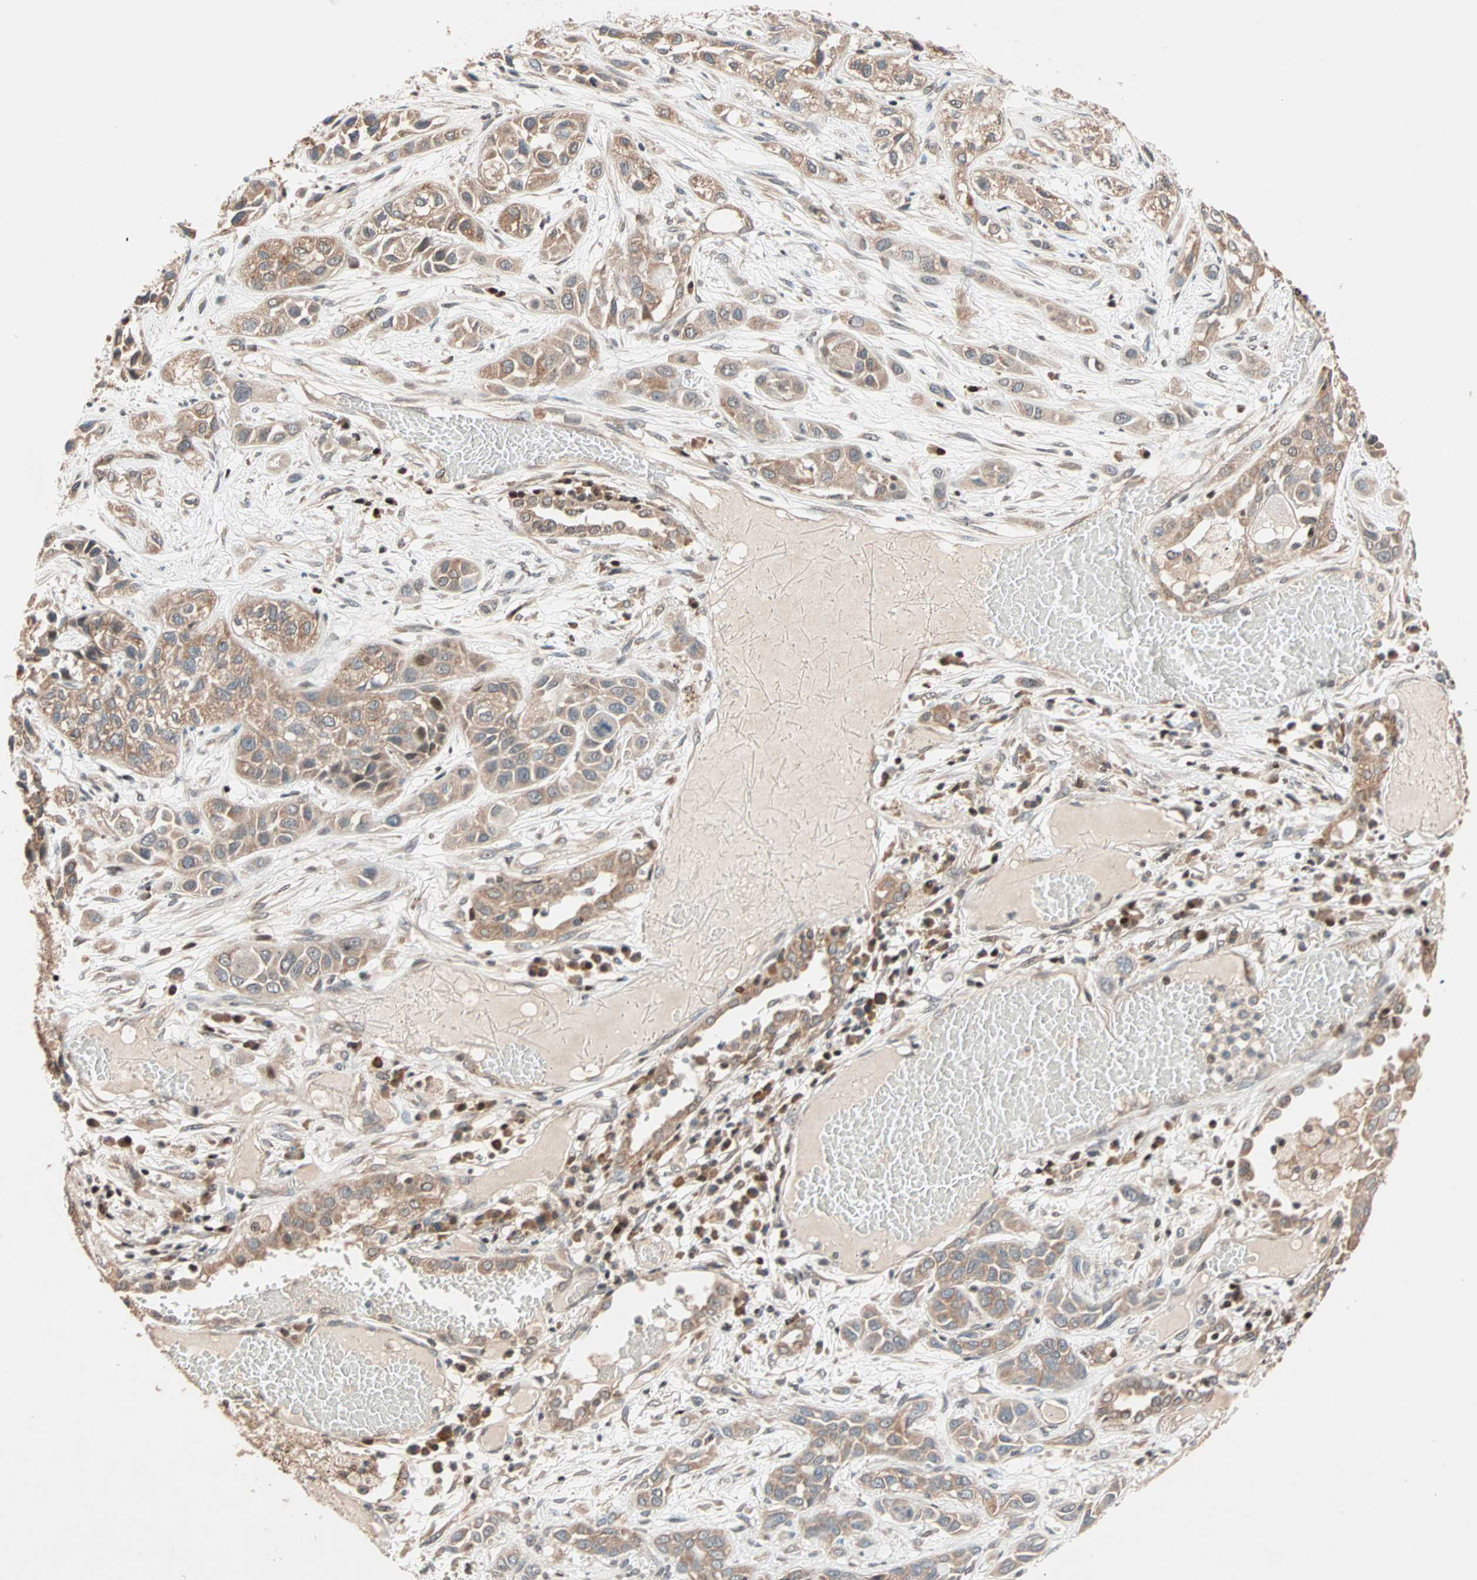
{"staining": {"intensity": "moderate", "quantity": ">75%", "location": "cytoplasmic/membranous"}, "tissue": "lung cancer", "cell_type": "Tumor cells", "image_type": "cancer", "snomed": [{"axis": "morphology", "description": "Squamous cell carcinoma, NOS"}, {"axis": "topography", "description": "Lung"}], "caption": "Immunohistochemical staining of human lung cancer shows medium levels of moderate cytoplasmic/membranous protein expression in approximately >75% of tumor cells.", "gene": "HECW1", "patient": {"sex": "male", "age": 71}}